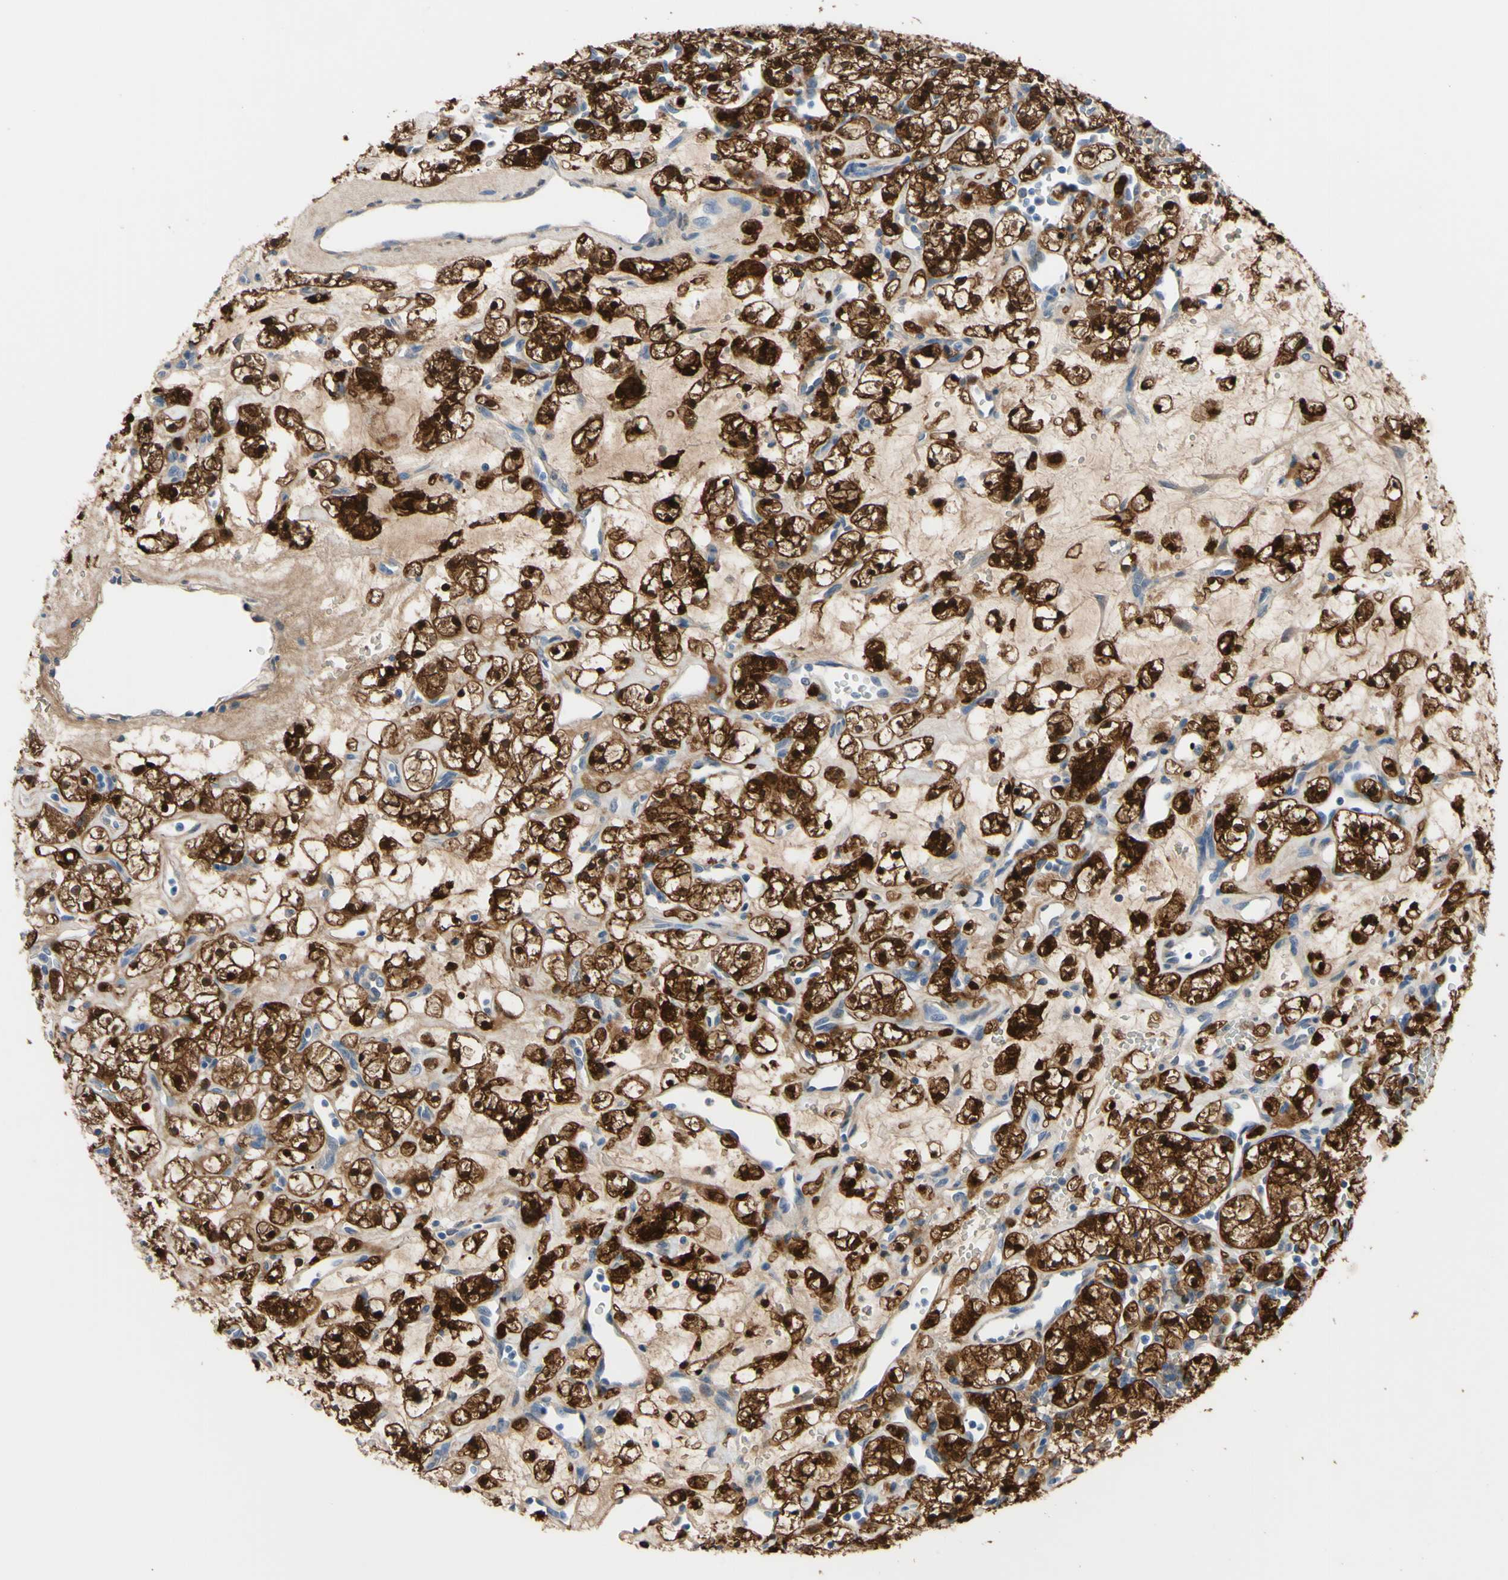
{"staining": {"intensity": "strong", "quantity": ">75%", "location": "cytoplasmic/membranous,nuclear"}, "tissue": "renal cancer", "cell_type": "Tumor cells", "image_type": "cancer", "snomed": [{"axis": "morphology", "description": "Adenocarcinoma, NOS"}, {"axis": "topography", "description": "Kidney"}], "caption": "This photomicrograph displays immunohistochemistry staining of adenocarcinoma (renal), with high strong cytoplasmic/membranous and nuclear positivity in approximately >75% of tumor cells.", "gene": "NOL3", "patient": {"sex": "female", "age": 60}}